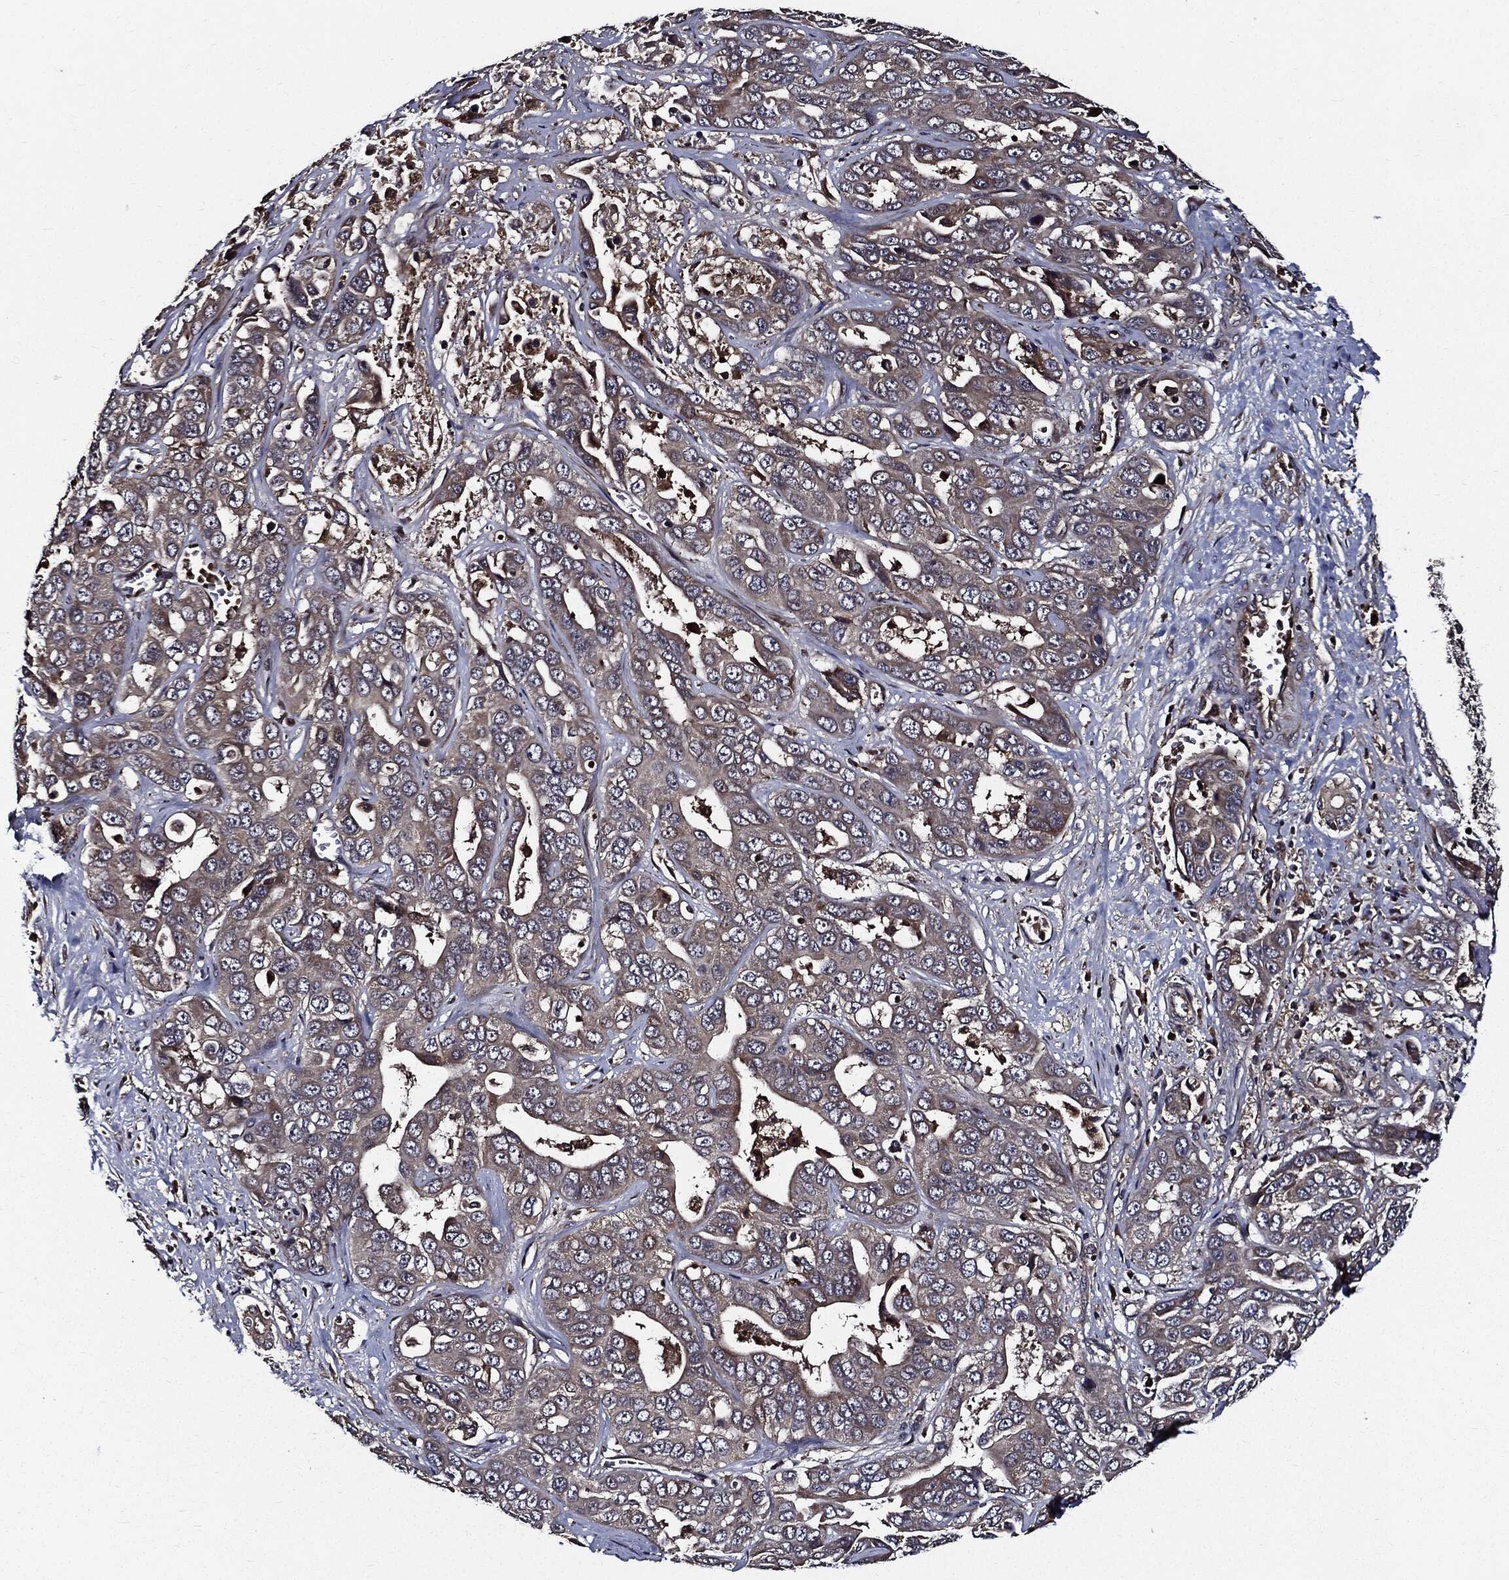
{"staining": {"intensity": "negative", "quantity": "none", "location": "none"}, "tissue": "liver cancer", "cell_type": "Tumor cells", "image_type": "cancer", "snomed": [{"axis": "morphology", "description": "Cholangiocarcinoma"}, {"axis": "topography", "description": "Liver"}], "caption": "DAB immunohistochemical staining of liver cancer (cholangiocarcinoma) shows no significant staining in tumor cells. The staining was performed using DAB to visualize the protein expression in brown, while the nuclei were stained in blue with hematoxylin (Magnification: 20x).", "gene": "HTT", "patient": {"sex": "female", "age": 52}}